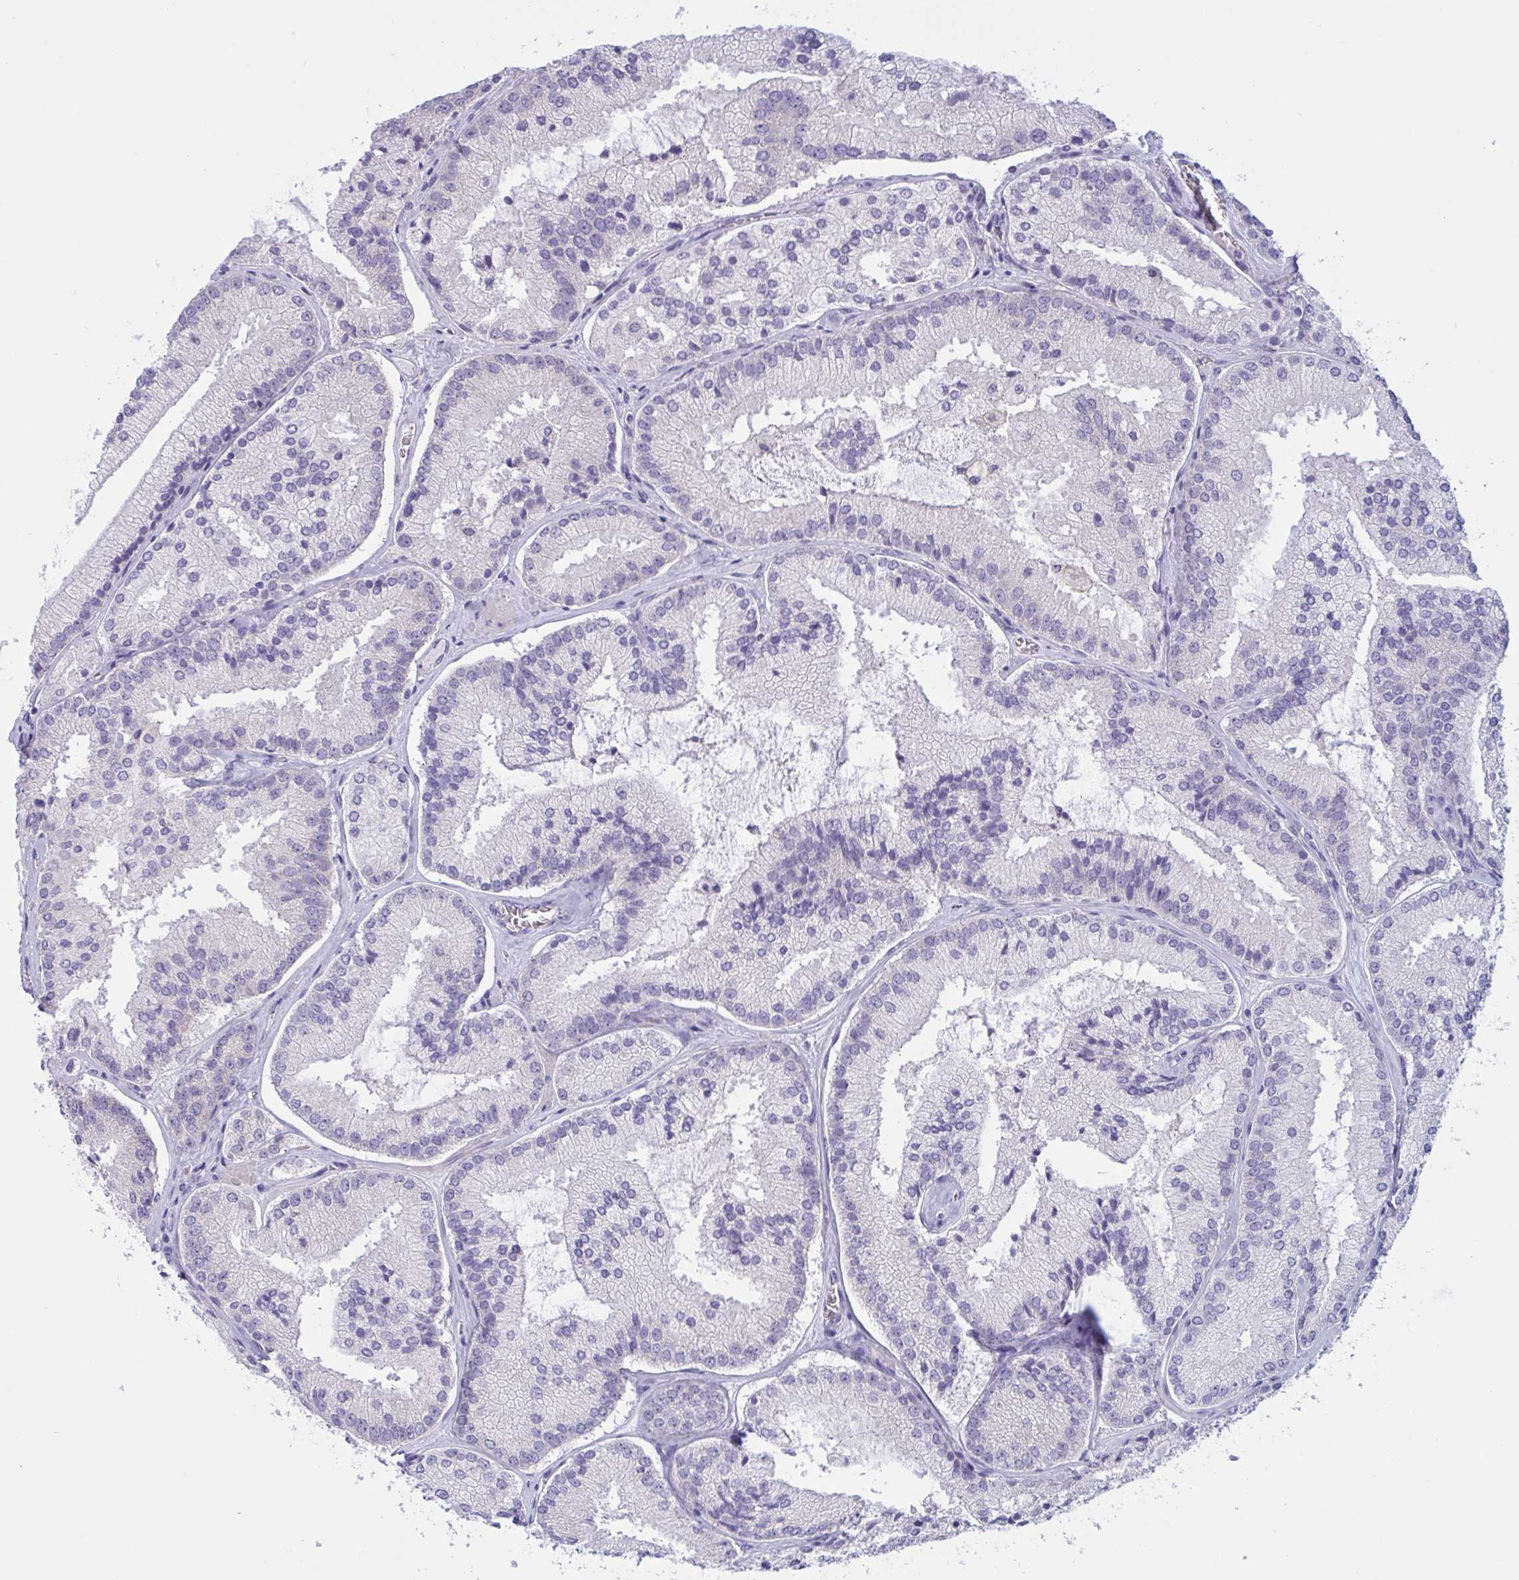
{"staining": {"intensity": "negative", "quantity": "none", "location": "none"}, "tissue": "prostate cancer", "cell_type": "Tumor cells", "image_type": "cancer", "snomed": [{"axis": "morphology", "description": "Adenocarcinoma, High grade"}, {"axis": "topography", "description": "Prostate"}], "caption": "Immunohistochemistry (IHC) micrograph of neoplastic tissue: human prostate adenocarcinoma (high-grade) stained with DAB shows no significant protein expression in tumor cells.", "gene": "OXLD1", "patient": {"sex": "male", "age": 73}}